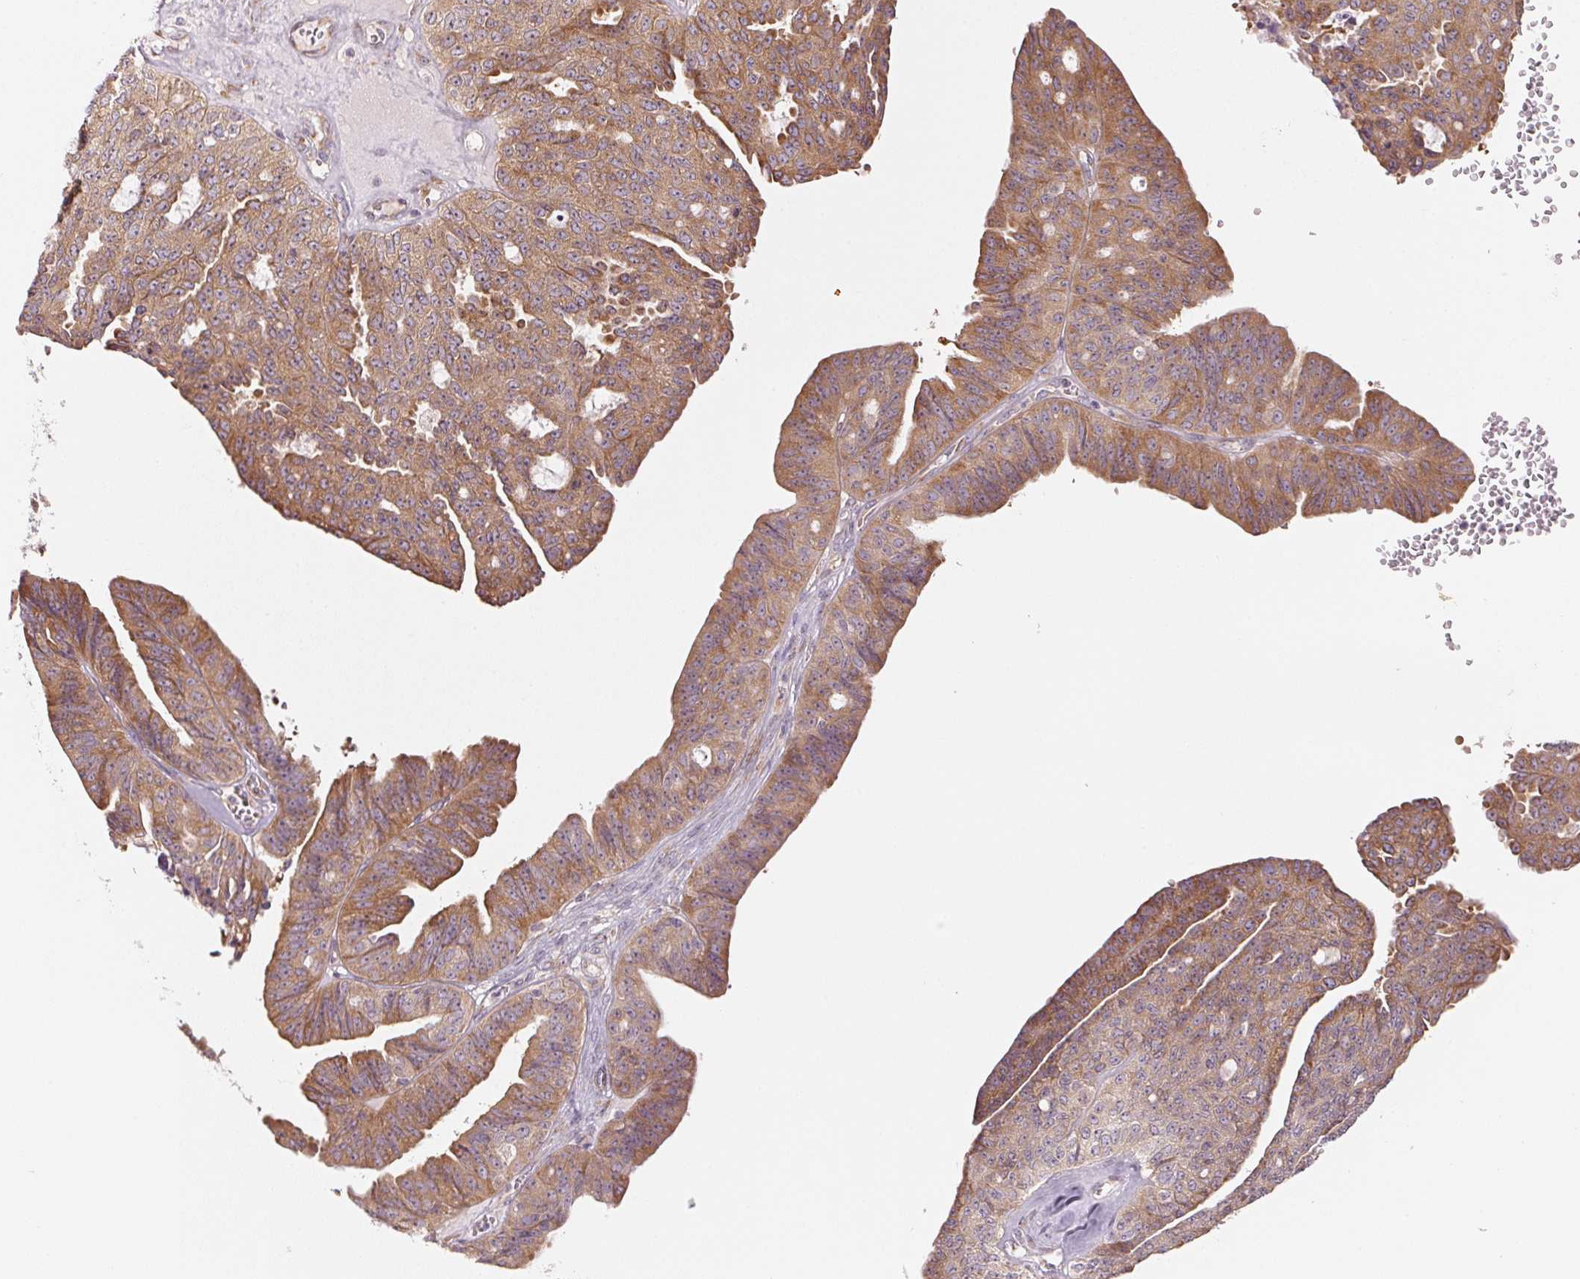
{"staining": {"intensity": "moderate", "quantity": ">75%", "location": "cytoplasmic/membranous"}, "tissue": "ovarian cancer", "cell_type": "Tumor cells", "image_type": "cancer", "snomed": [{"axis": "morphology", "description": "Cystadenocarcinoma, serous, NOS"}, {"axis": "topography", "description": "Ovary"}], "caption": "This is an image of immunohistochemistry (IHC) staining of ovarian serous cystadenocarcinoma, which shows moderate staining in the cytoplasmic/membranous of tumor cells.", "gene": "BLOC1S2", "patient": {"sex": "female", "age": 71}}